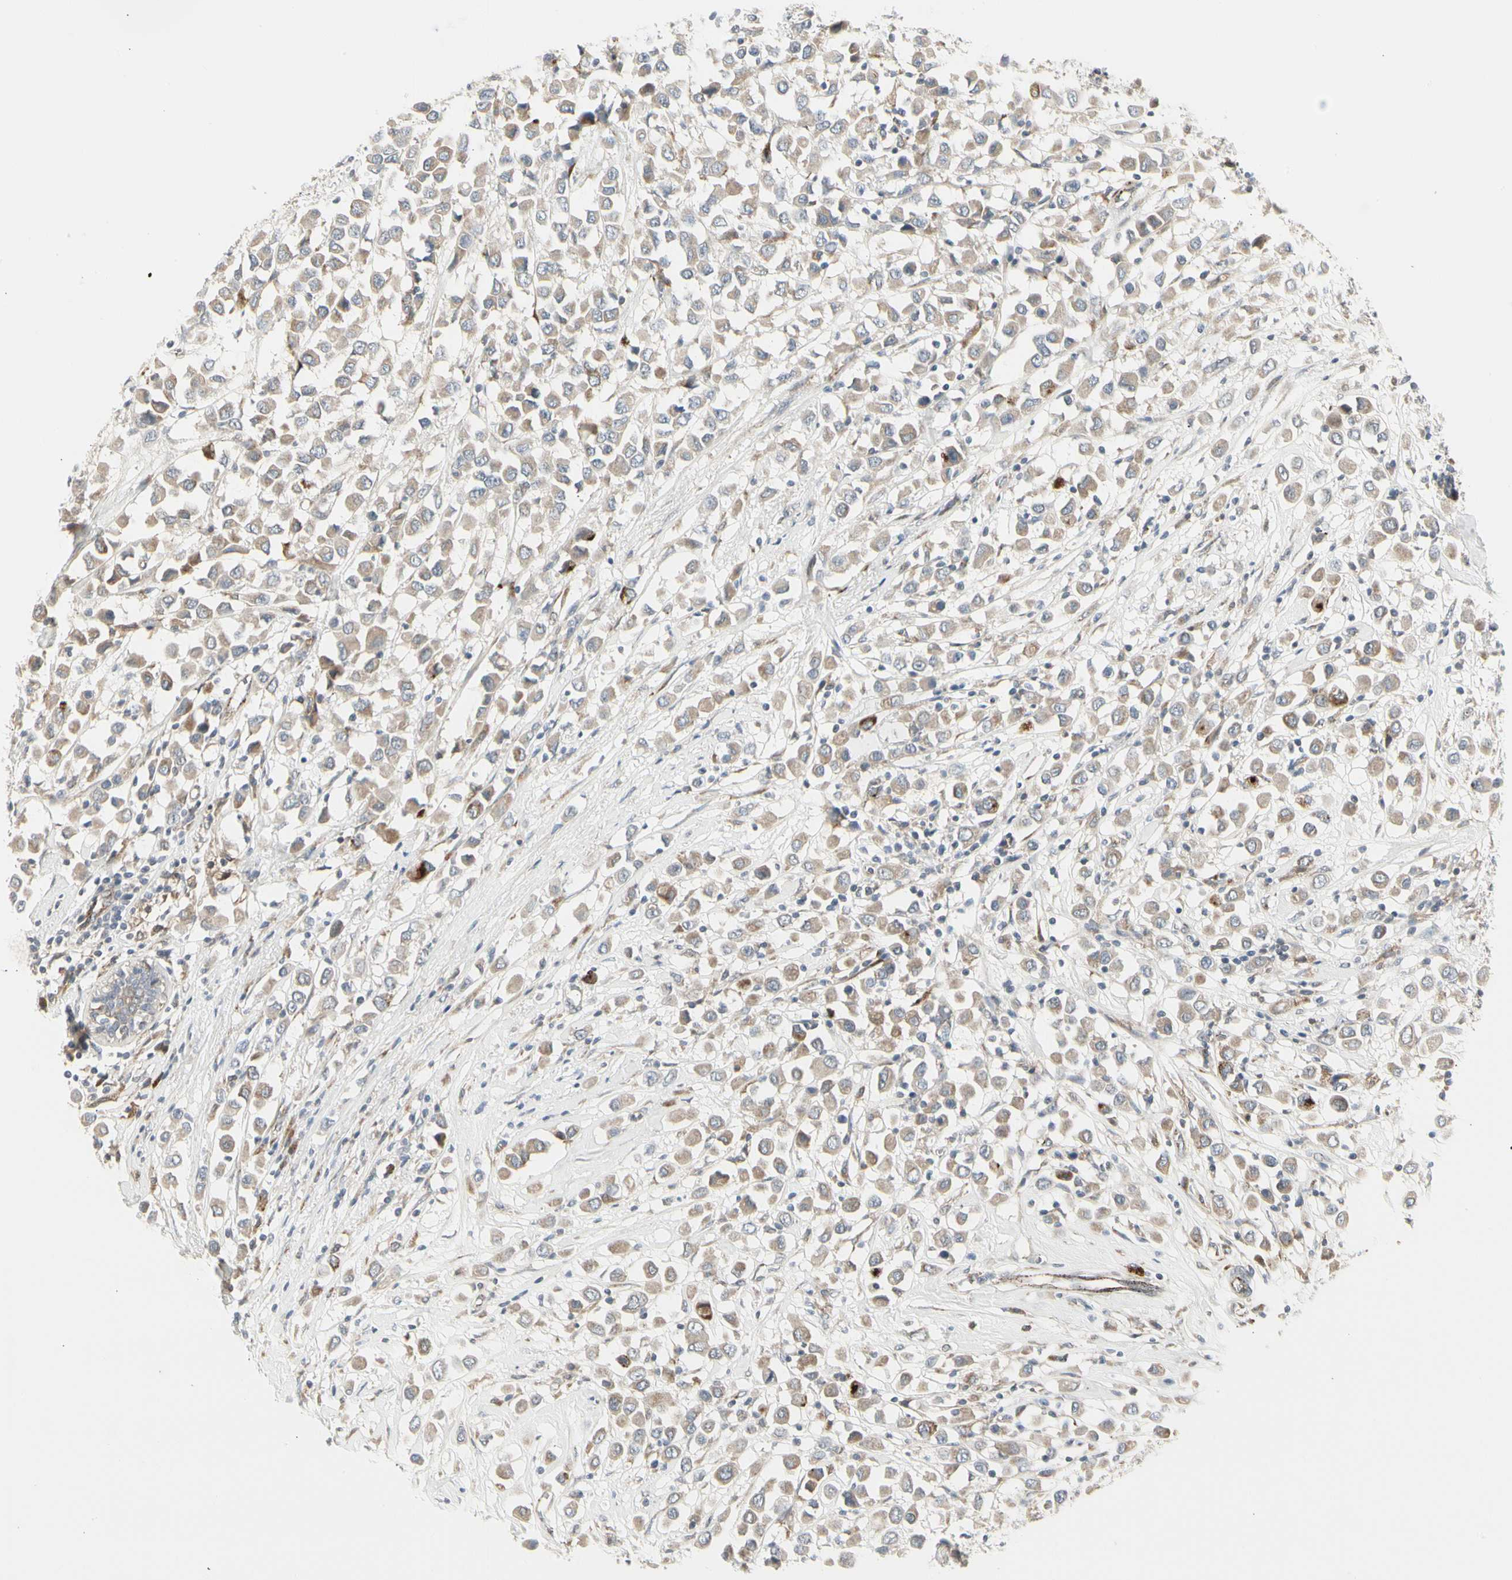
{"staining": {"intensity": "weak", "quantity": ">75%", "location": "cytoplasmic/membranous"}, "tissue": "breast cancer", "cell_type": "Tumor cells", "image_type": "cancer", "snomed": [{"axis": "morphology", "description": "Duct carcinoma"}, {"axis": "topography", "description": "Breast"}], "caption": "There is low levels of weak cytoplasmic/membranous expression in tumor cells of breast invasive ductal carcinoma, as demonstrated by immunohistochemical staining (brown color).", "gene": "GRN", "patient": {"sex": "female", "age": 61}}